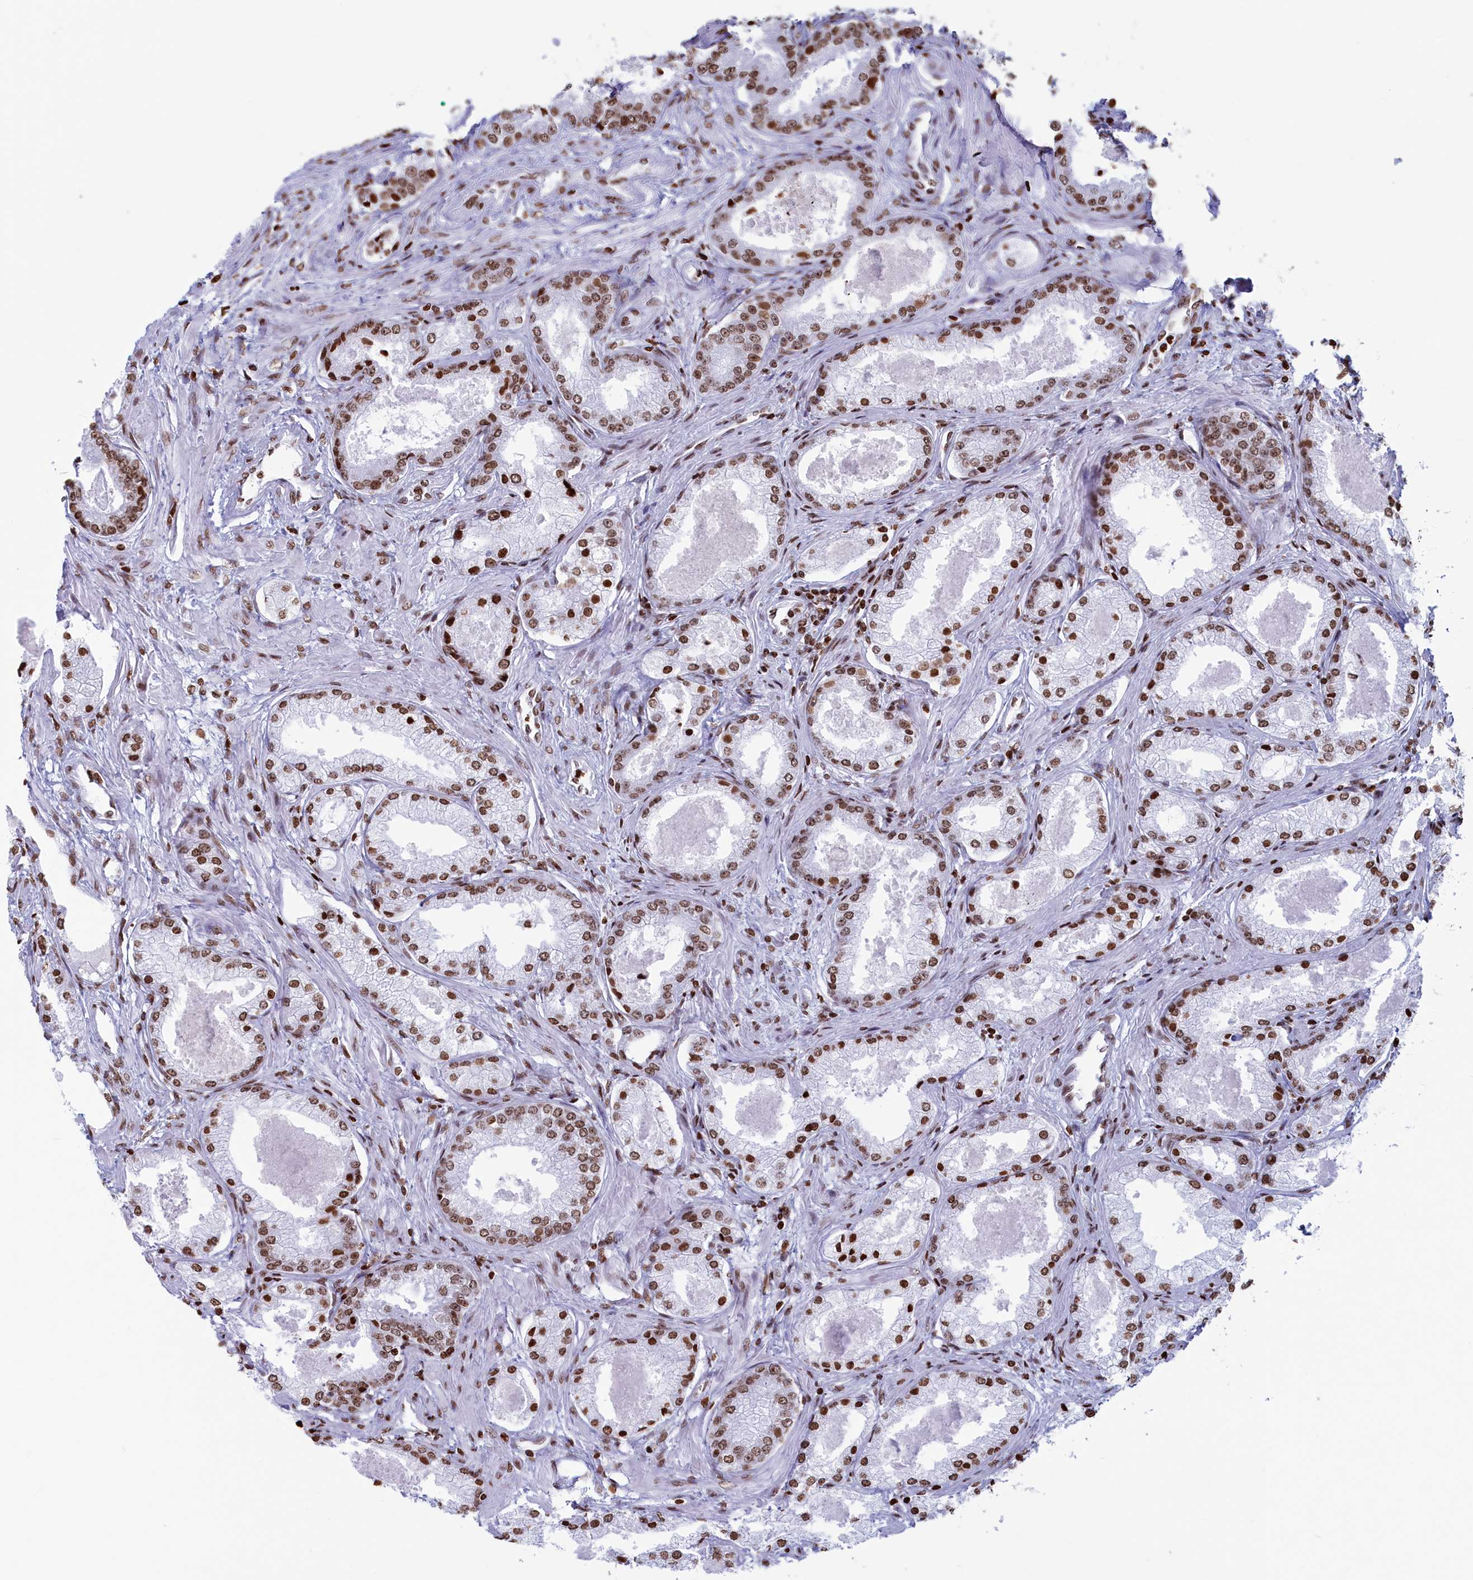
{"staining": {"intensity": "moderate", "quantity": ">75%", "location": "nuclear"}, "tissue": "prostate cancer", "cell_type": "Tumor cells", "image_type": "cancer", "snomed": [{"axis": "morphology", "description": "Adenocarcinoma, Low grade"}, {"axis": "topography", "description": "Prostate"}], "caption": "Adenocarcinoma (low-grade) (prostate) was stained to show a protein in brown. There is medium levels of moderate nuclear expression in about >75% of tumor cells.", "gene": "APOBEC3A", "patient": {"sex": "male", "age": 68}}